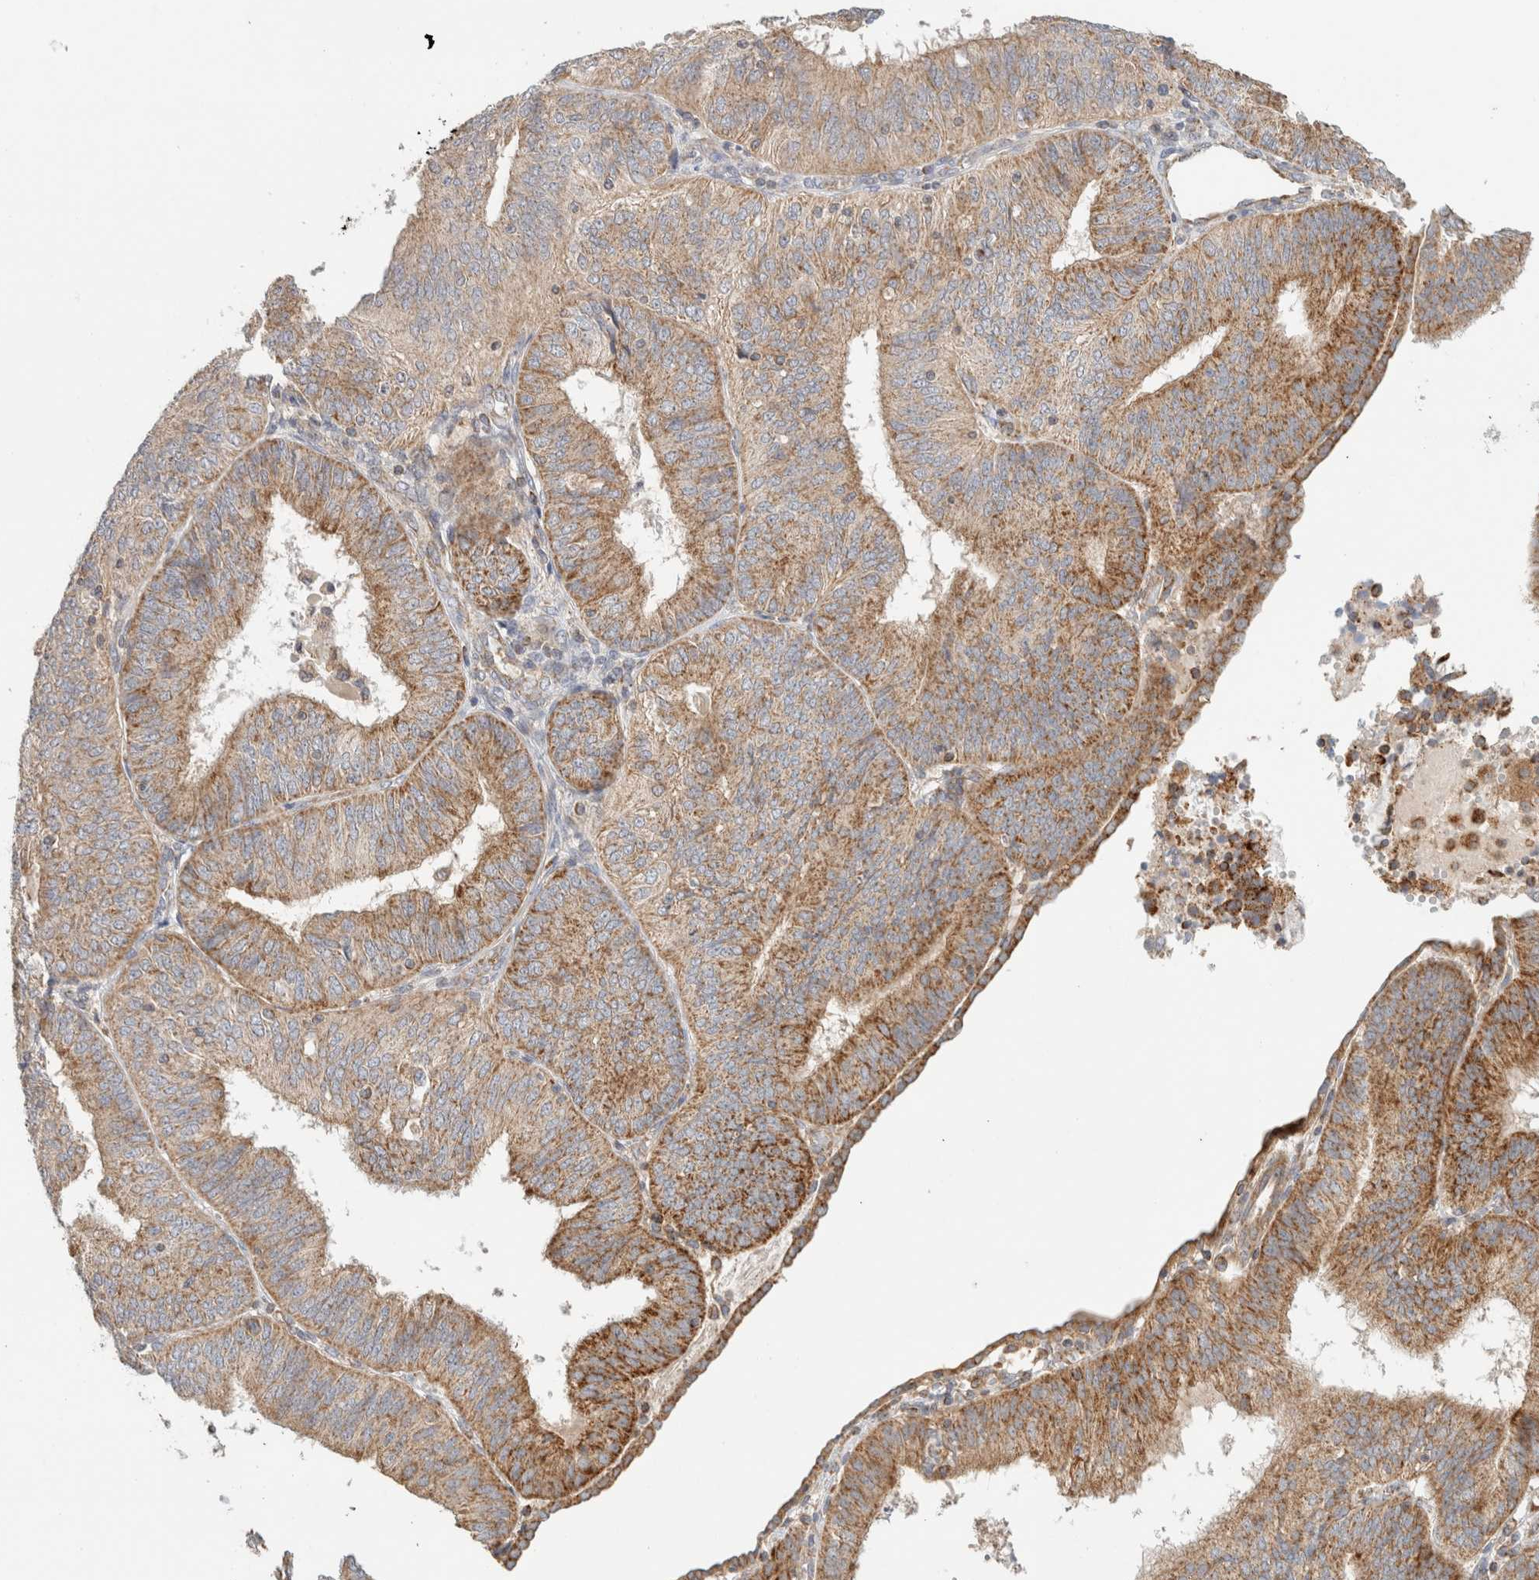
{"staining": {"intensity": "strong", "quantity": ">75%", "location": "cytoplasmic/membranous"}, "tissue": "endometrial cancer", "cell_type": "Tumor cells", "image_type": "cancer", "snomed": [{"axis": "morphology", "description": "Adenocarcinoma, NOS"}, {"axis": "topography", "description": "Endometrium"}], "caption": "This micrograph shows IHC staining of endometrial cancer, with high strong cytoplasmic/membranous positivity in about >75% of tumor cells.", "gene": "MRM3", "patient": {"sex": "female", "age": 58}}